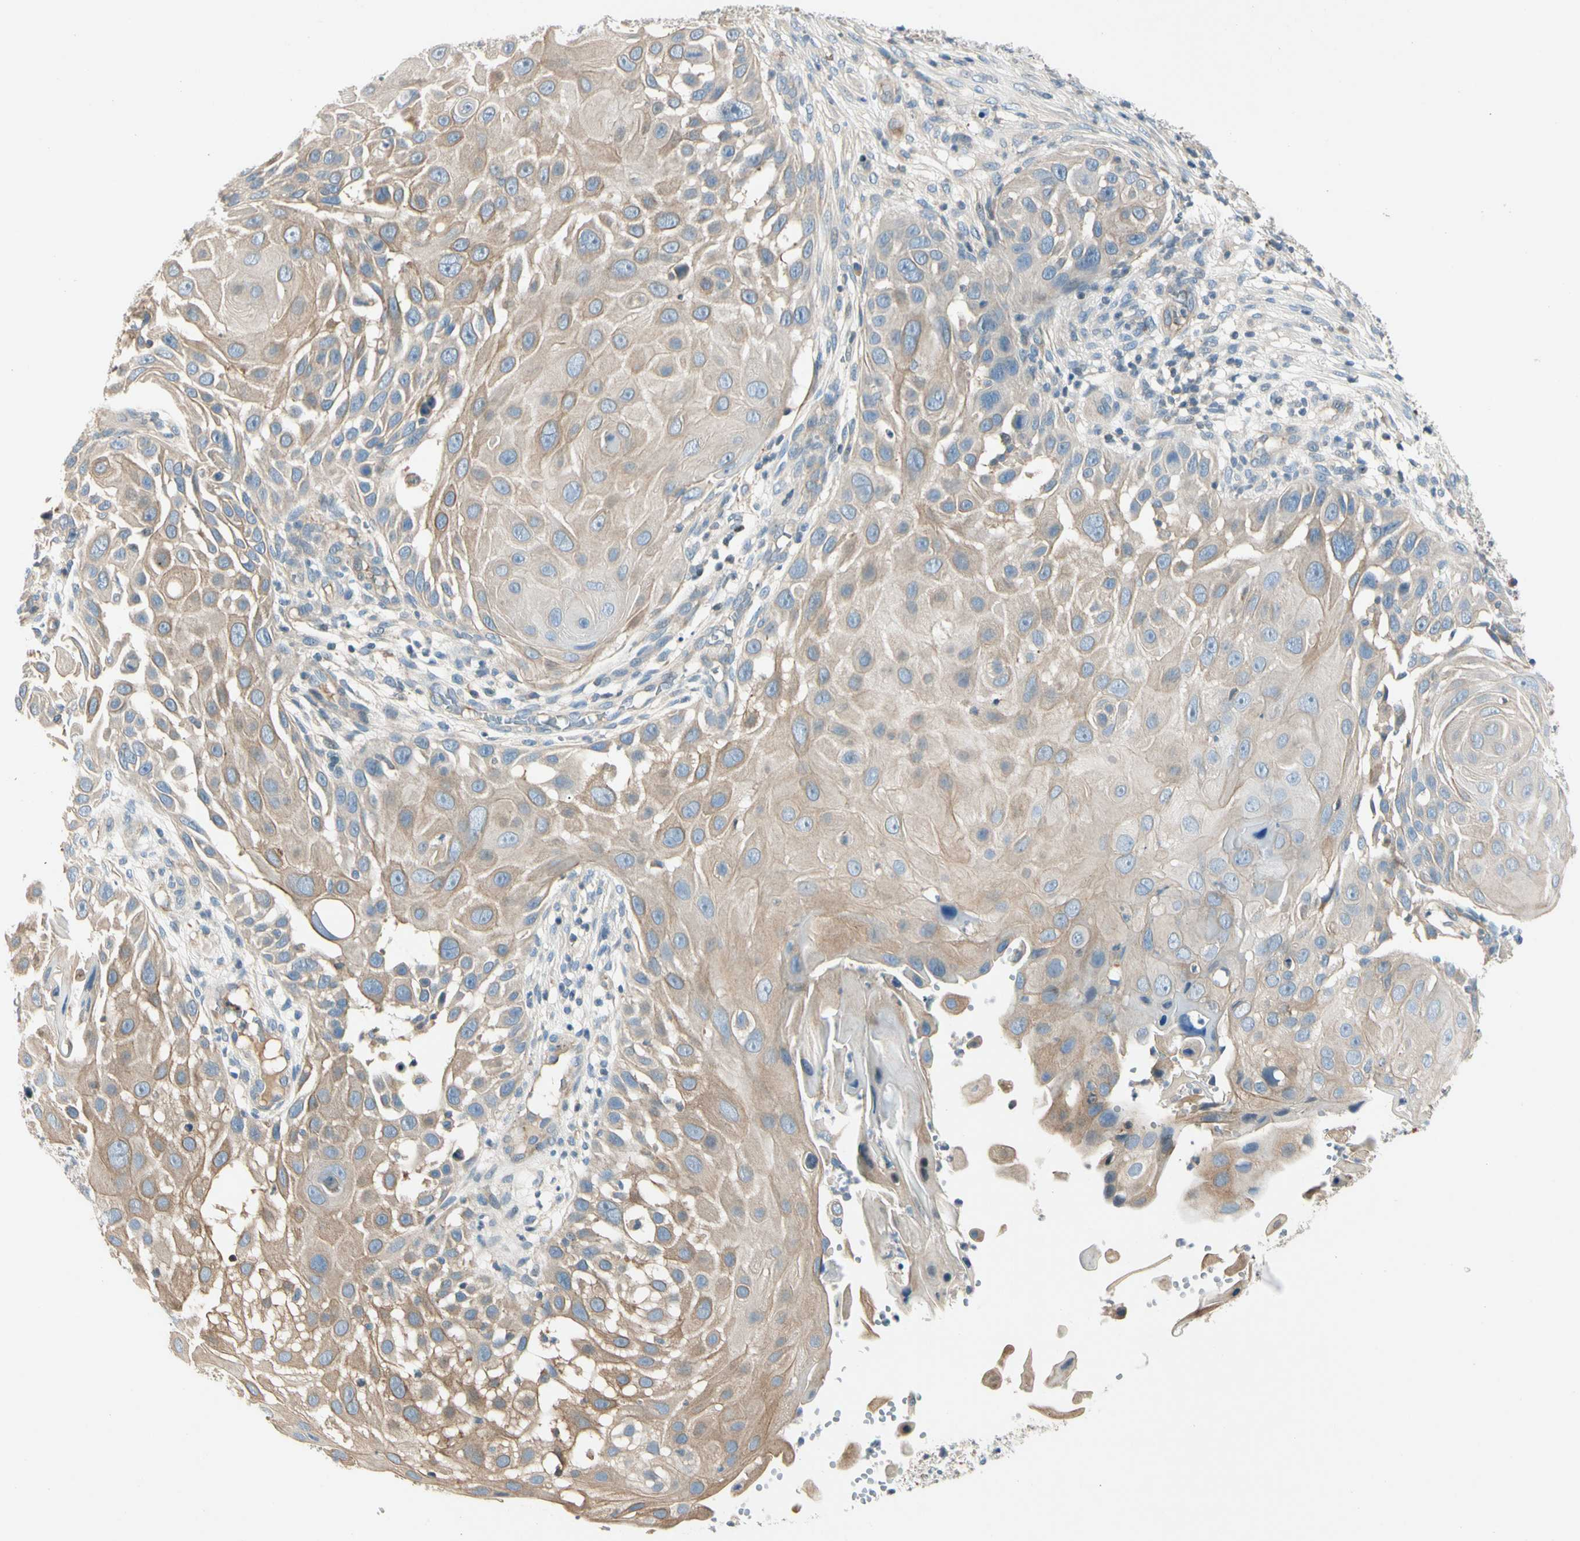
{"staining": {"intensity": "moderate", "quantity": ">75%", "location": "cytoplasmic/membranous"}, "tissue": "skin cancer", "cell_type": "Tumor cells", "image_type": "cancer", "snomed": [{"axis": "morphology", "description": "Squamous cell carcinoma, NOS"}, {"axis": "topography", "description": "Skin"}], "caption": "IHC staining of skin cancer (squamous cell carcinoma), which demonstrates medium levels of moderate cytoplasmic/membranous expression in approximately >75% of tumor cells indicating moderate cytoplasmic/membranous protein staining. The staining was performed using DAB (3,3'-diaminobenzidine) (brown) for protein detection and nuclei were counterstained in hematoxylin (blue).", "gene": "CDH6", "patient": {"sex": "female", "age": 44}}